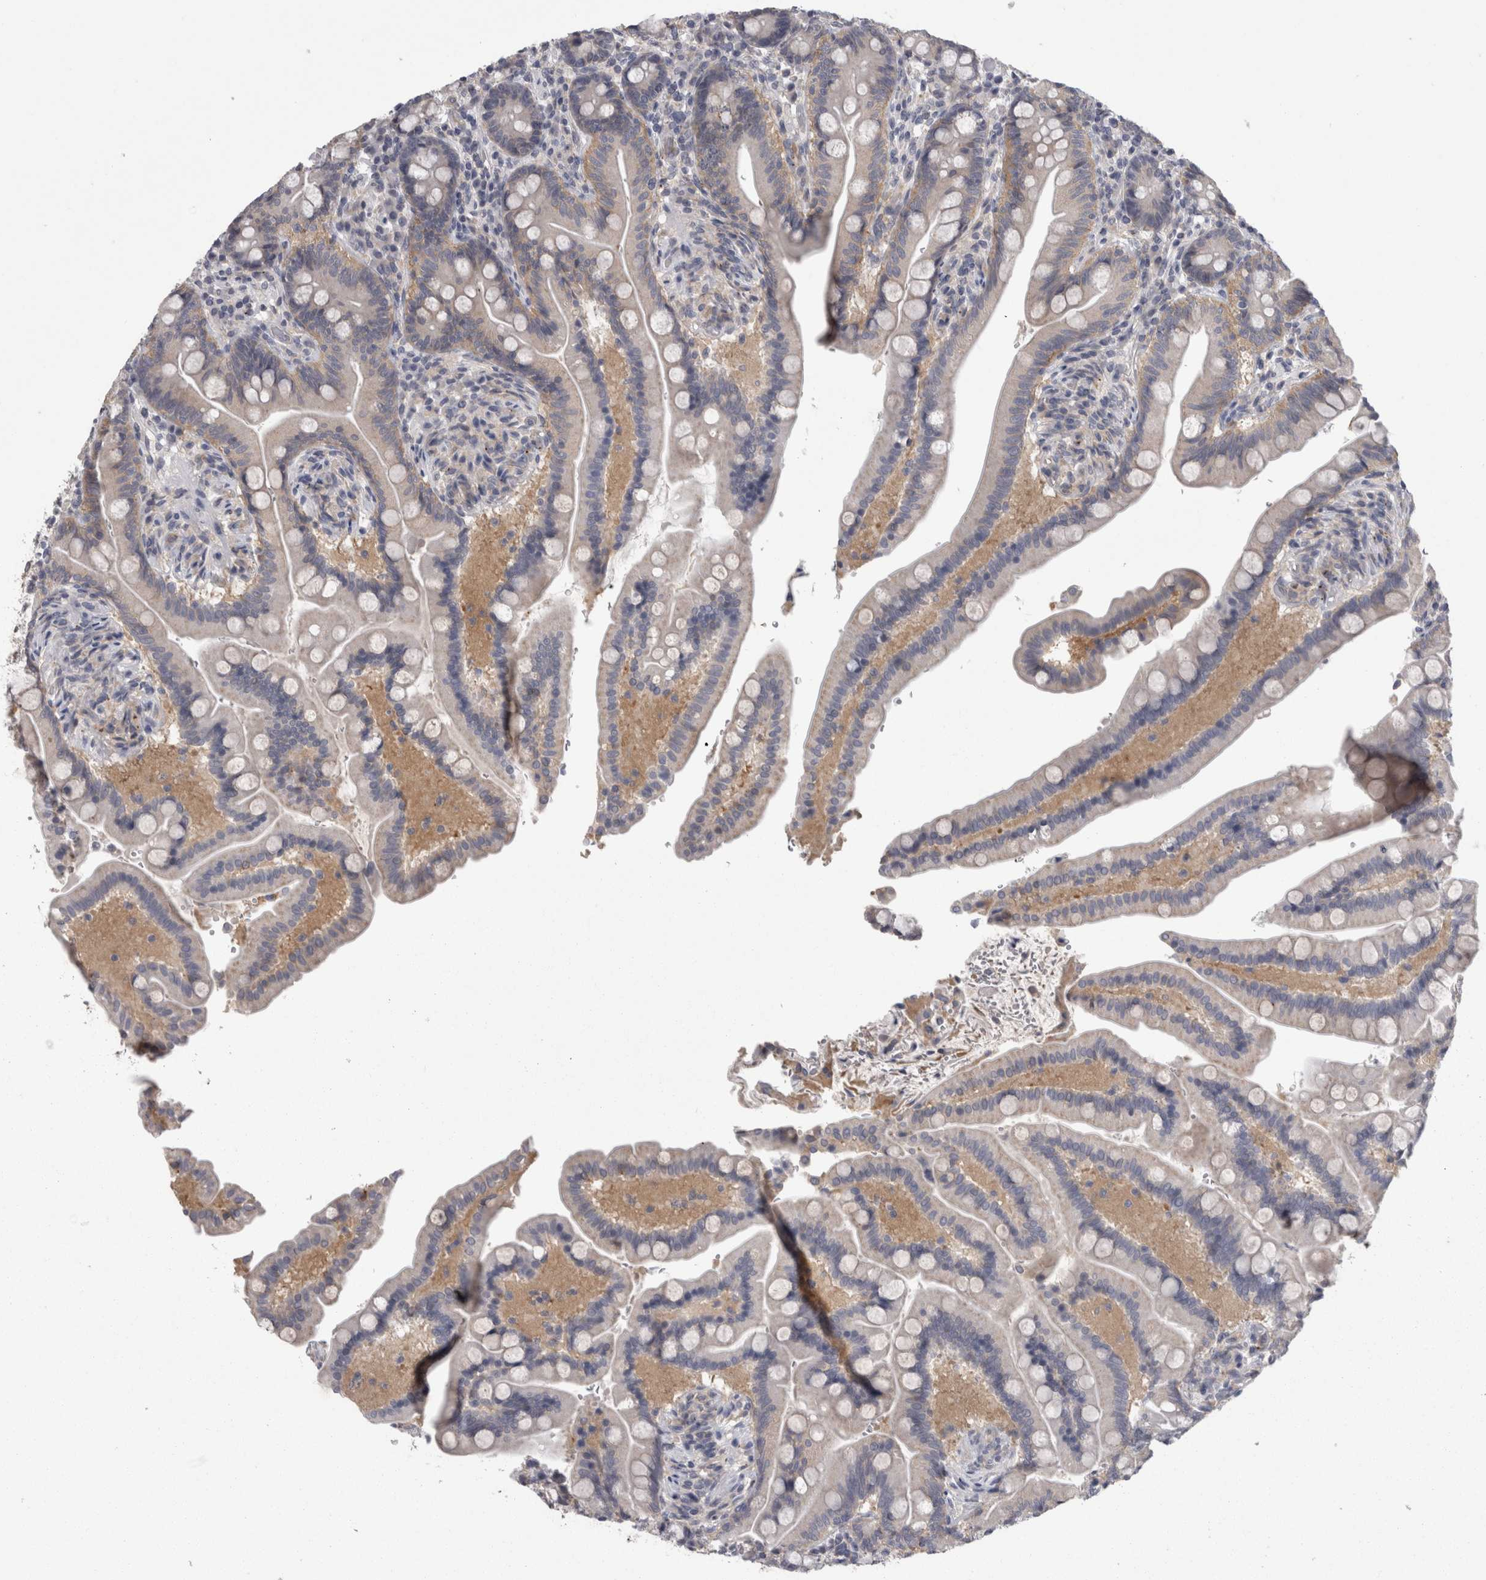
{"staining": {"intensity": "weak", "quantity": "25%-75%", "location": "cytoplasmic/membranous"}, "tissue": "colon", "cell_type": "Endothelial cells", "image_type": "normal", "snomed": [{"axis": "morphology", "description": "Normal tissue, NOS"}, {"axis": "topography", "description": "Smooth muscle"}, {"axis": "topography", "description": "Colon"}], "caption": "Colon stained for a protein shows weak cytoplasmic/membranous positivity in endothelial cells. (DAB IHC, brown staining for protein, blue staining for nuclei).", "gene": "LYZL6", "patient": {"sex": "male", "age": 73}}